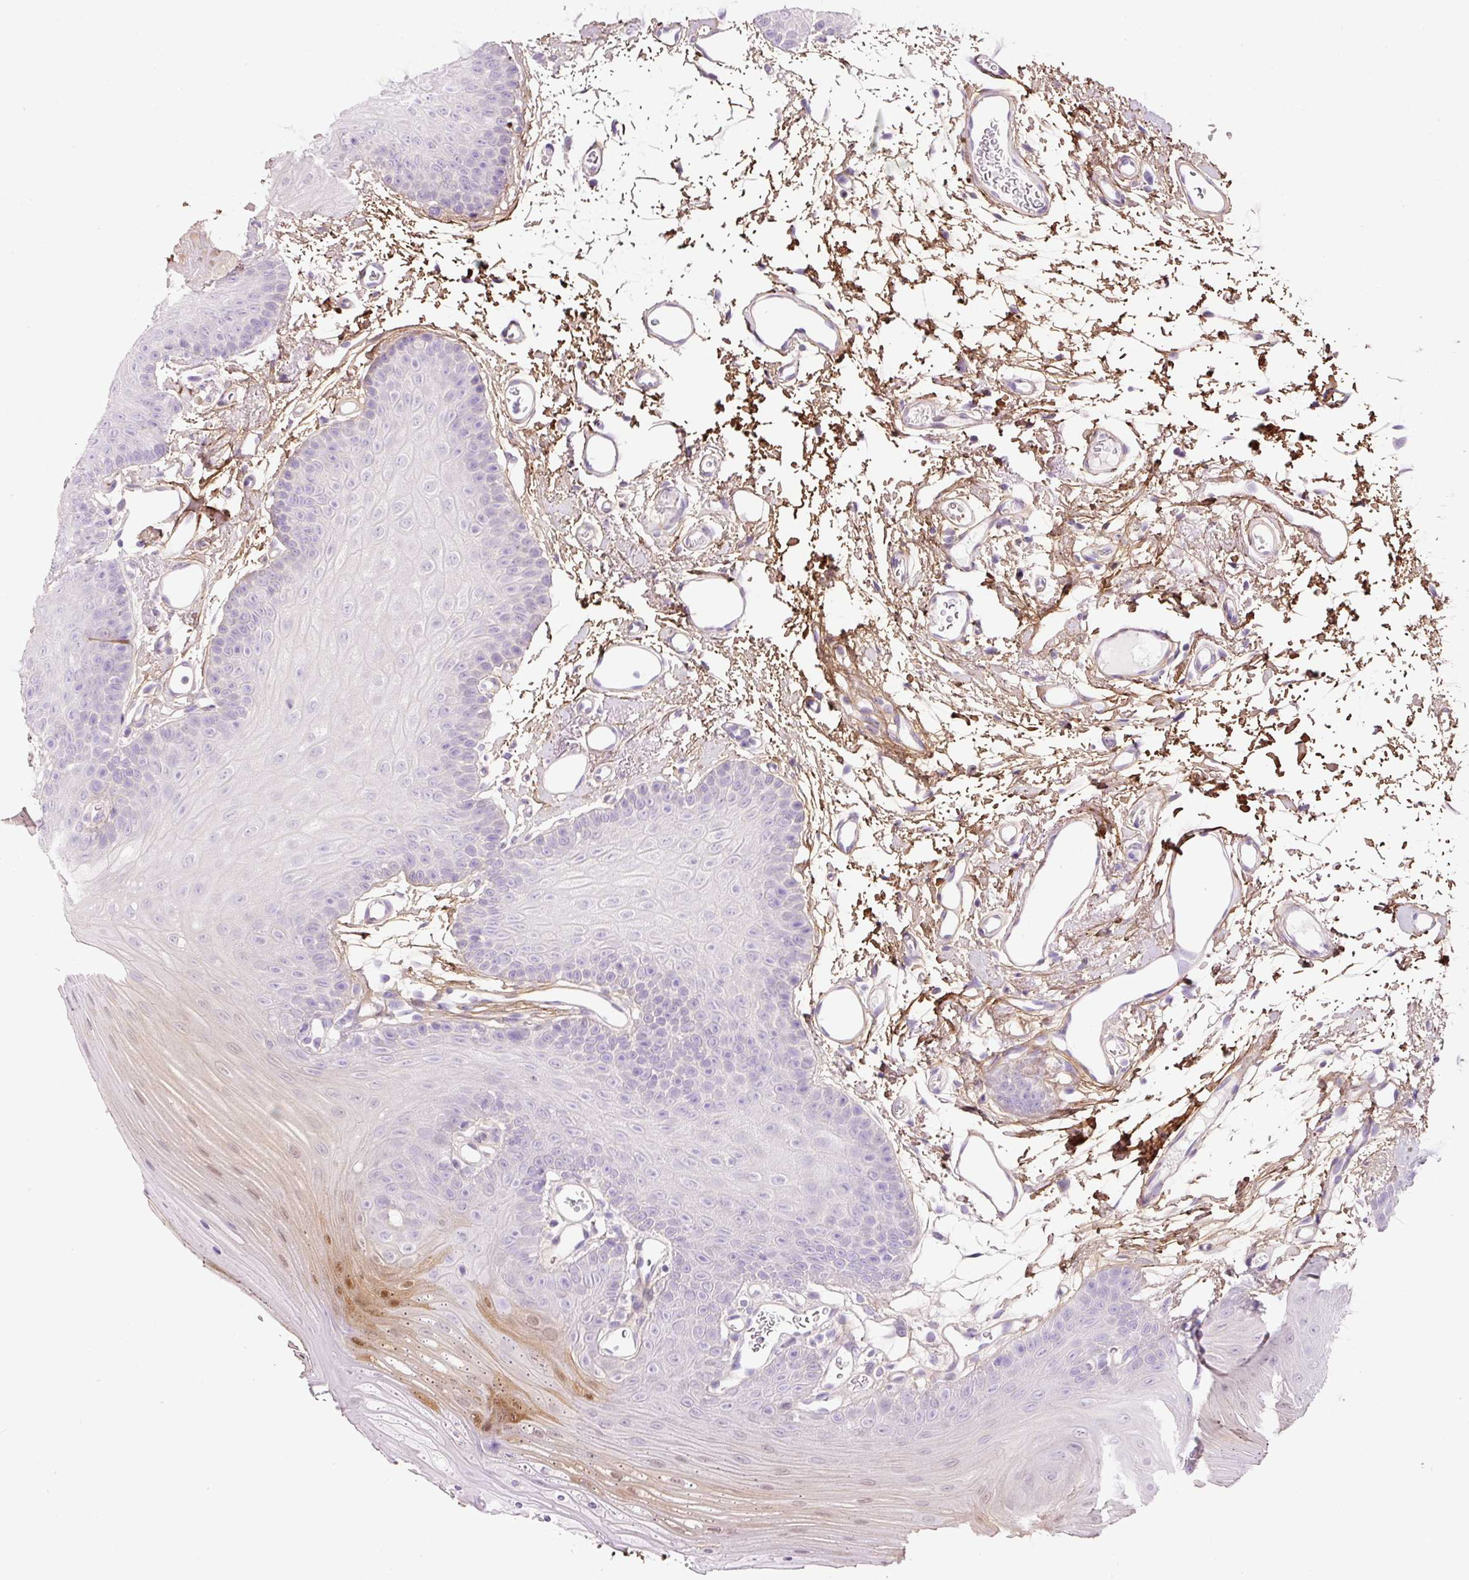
{"staining": {"intensity": "weak", "quantity": "<25%", "location": "nuclear"}, "tissue": "oral mucosa", "cell_type": "Squamous epithelial cells", "image_type": "normal", "snomed": [{"axis": "morphology", "description": "Normal tissue, NOS"}, {"axis": "morphology", "description": "Squamous cell carcinoma, NOS"}, {"axis": "topography", "description": "Oral tissue"}, {"axis": "topography", "description": "Head-Neck"}], "caption": "IHC image of benign human oral mucosa stained for a protein (brown), which reveals no positivity in squamous epithelial cells.", "gene": "SOS2", "patient": {"sex": "female", "age": 81}}